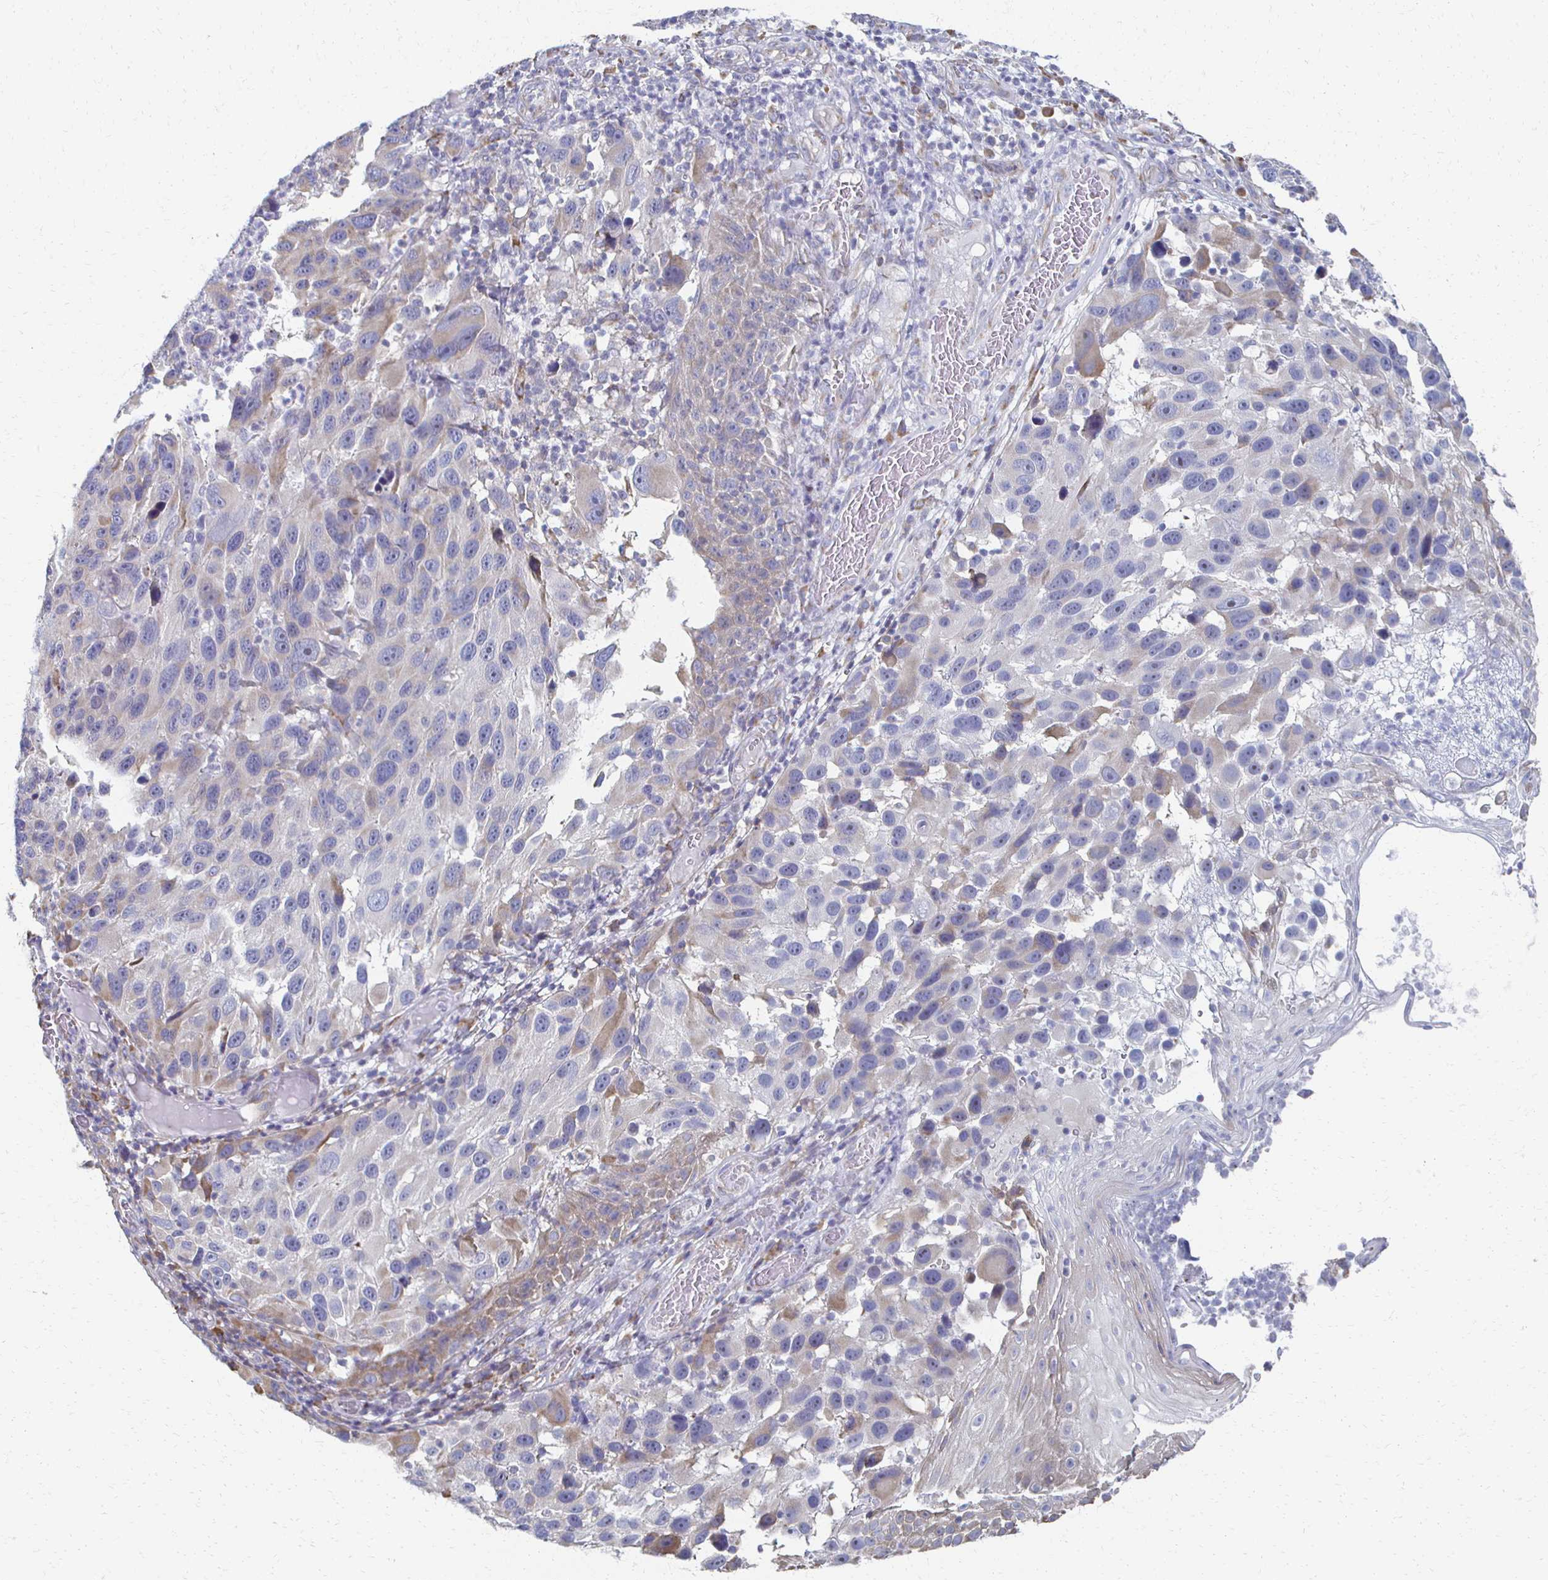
{"staining": {"intensity": "negative", "quantity": "none", "location": "none"}, "tissue": "melanoma", "cell_type": "Tumor cells", "image_type": "cancer", "snomed": [{"axis": "morphology", "description": "Malignant melanoma, NOS"}, {"axis": "topography", "description": "Skin"}], "caption": "The micrograph demonstrates no significant staining in tumor cells of melanoma.", "gene": "ATP1A3", "patient": {"sex": "male", "age": 53}}